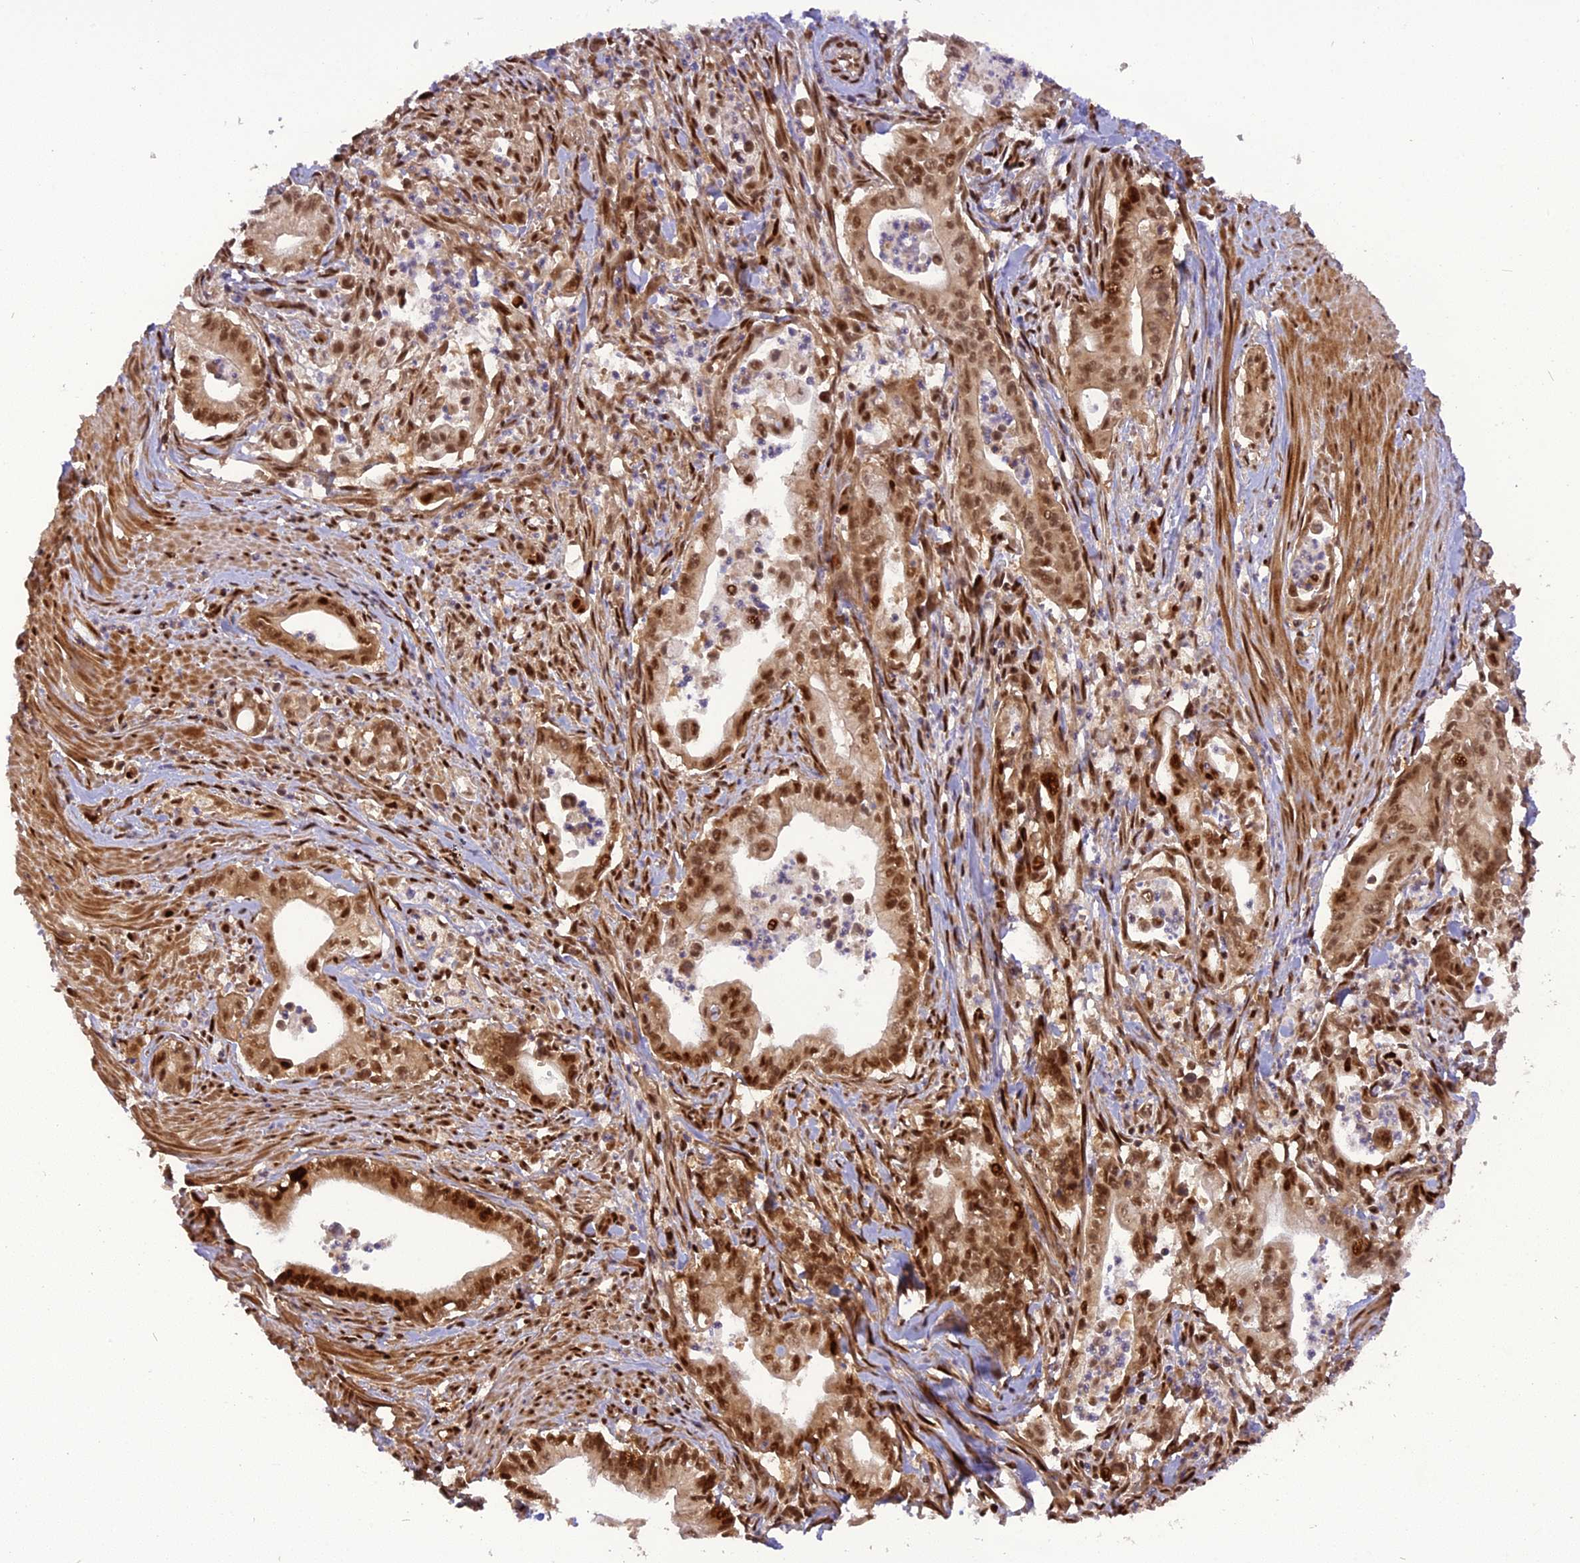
{"staining": {"intensity": "moderate", "quantity": ">75%", "location": "cytoplasmic/membranous,nuclear"}, "tissue": "pancreatic cancer", "cell_type": "Tumor cells", "image_type": "cancer", "snomed": [{"axis": "morphology", "description": "Adenocarcinoma, NOS"}, {"axis": "topography", "description": "Pancreas"}], "caption": "This image exhibits pancreatic adenocarcinoma stained with immunohistochemistry (IHC) to label a protein in brown. The cytoplasmic/membranous and nuclear of tumor cells show moderate positivity for the protein. Nuclei are counter-stained blue.", "gene": "MICALL1", "patient": {"sex": "male", "age": 78}}